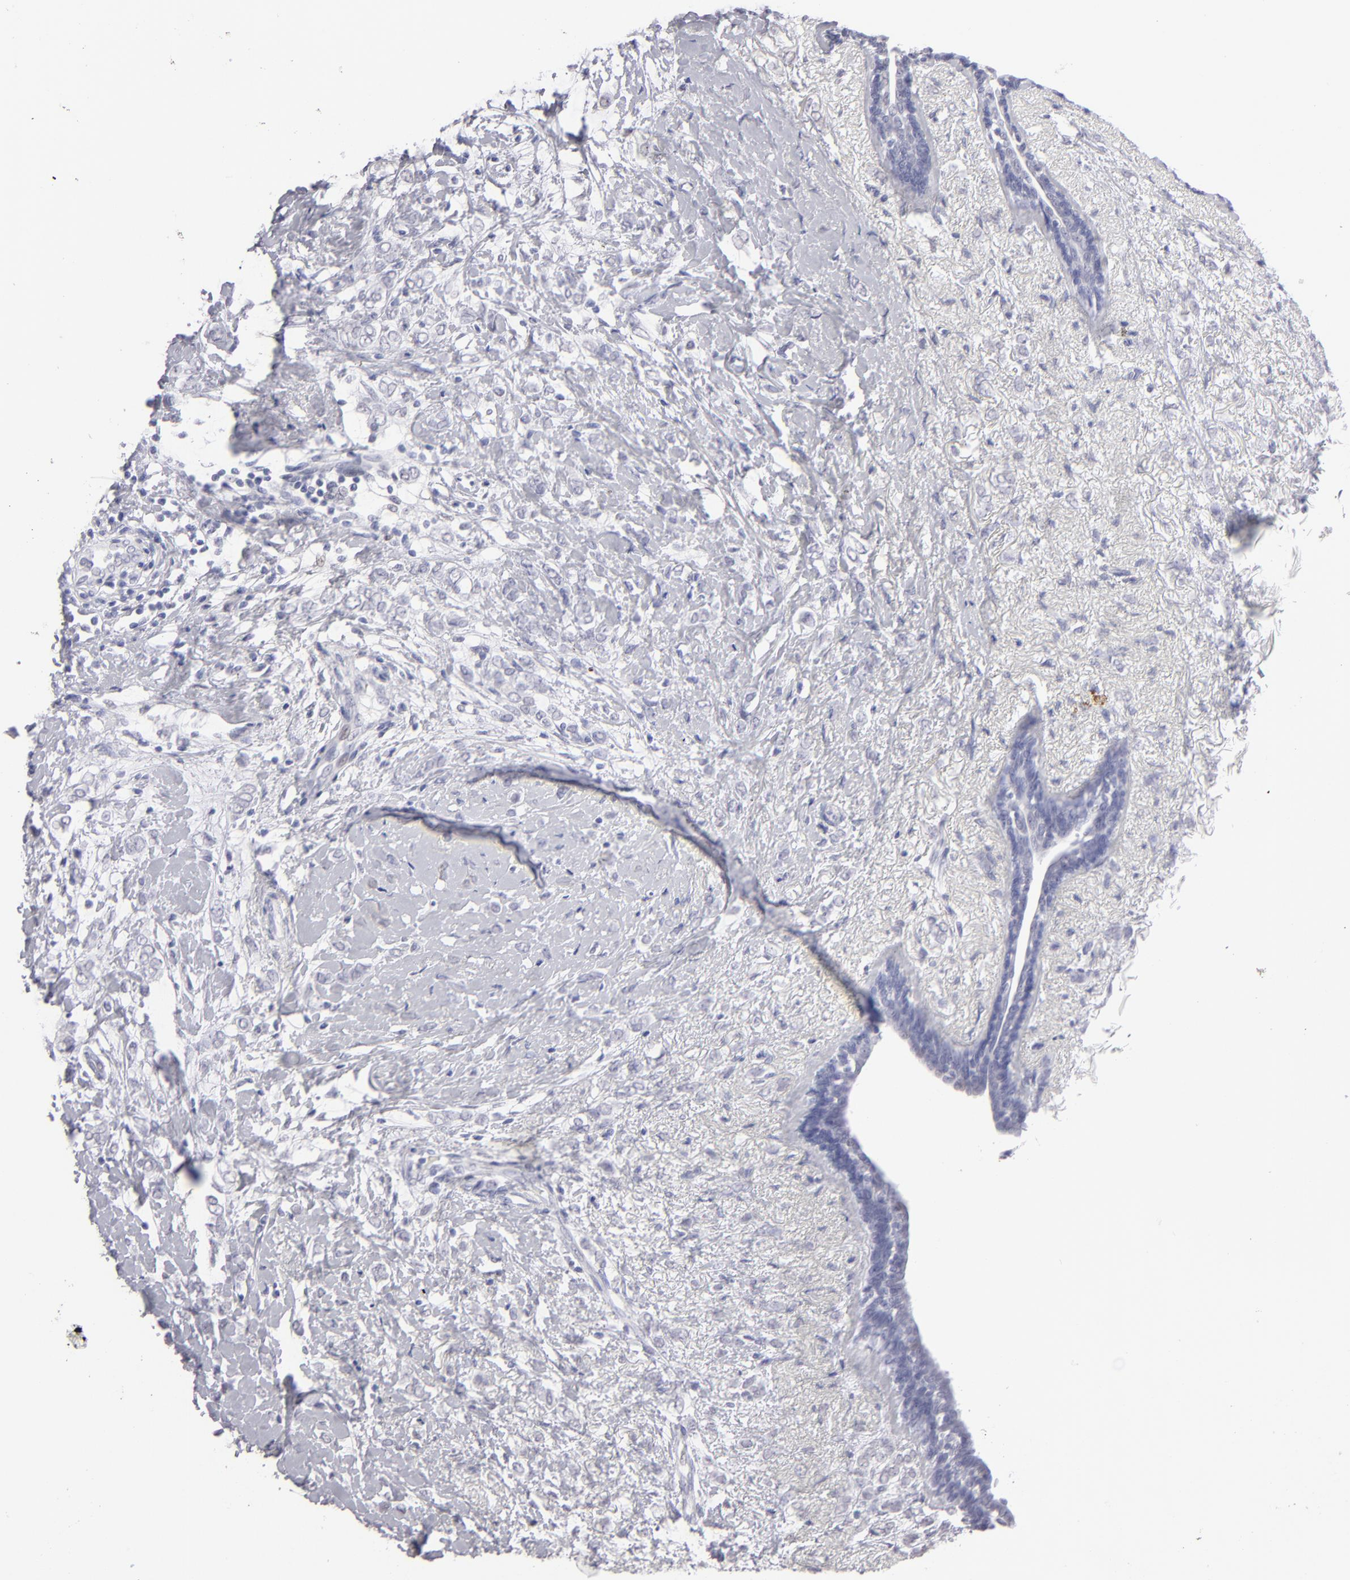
{"staining": {"intensity": "negative", "quantity": "none", "location": "none"}, "tissue": "breast cancer", "cell_type": "Tumor cells", "image_type": "cancer", "snomed": [{"axis": "morphology", "description": "Normal tissue, NOS"}, {"axis": "morphology", "description": "Lobular carcinoma"}, {"axis": "topography", "description": "Breast"}], "caption": "Immunohistochemistry of human lobular carcinoma (breast) exhibits no positivity in tumor cells.", "gene": "ALDOB", "patient": {"sex": "female", "age": 47}}